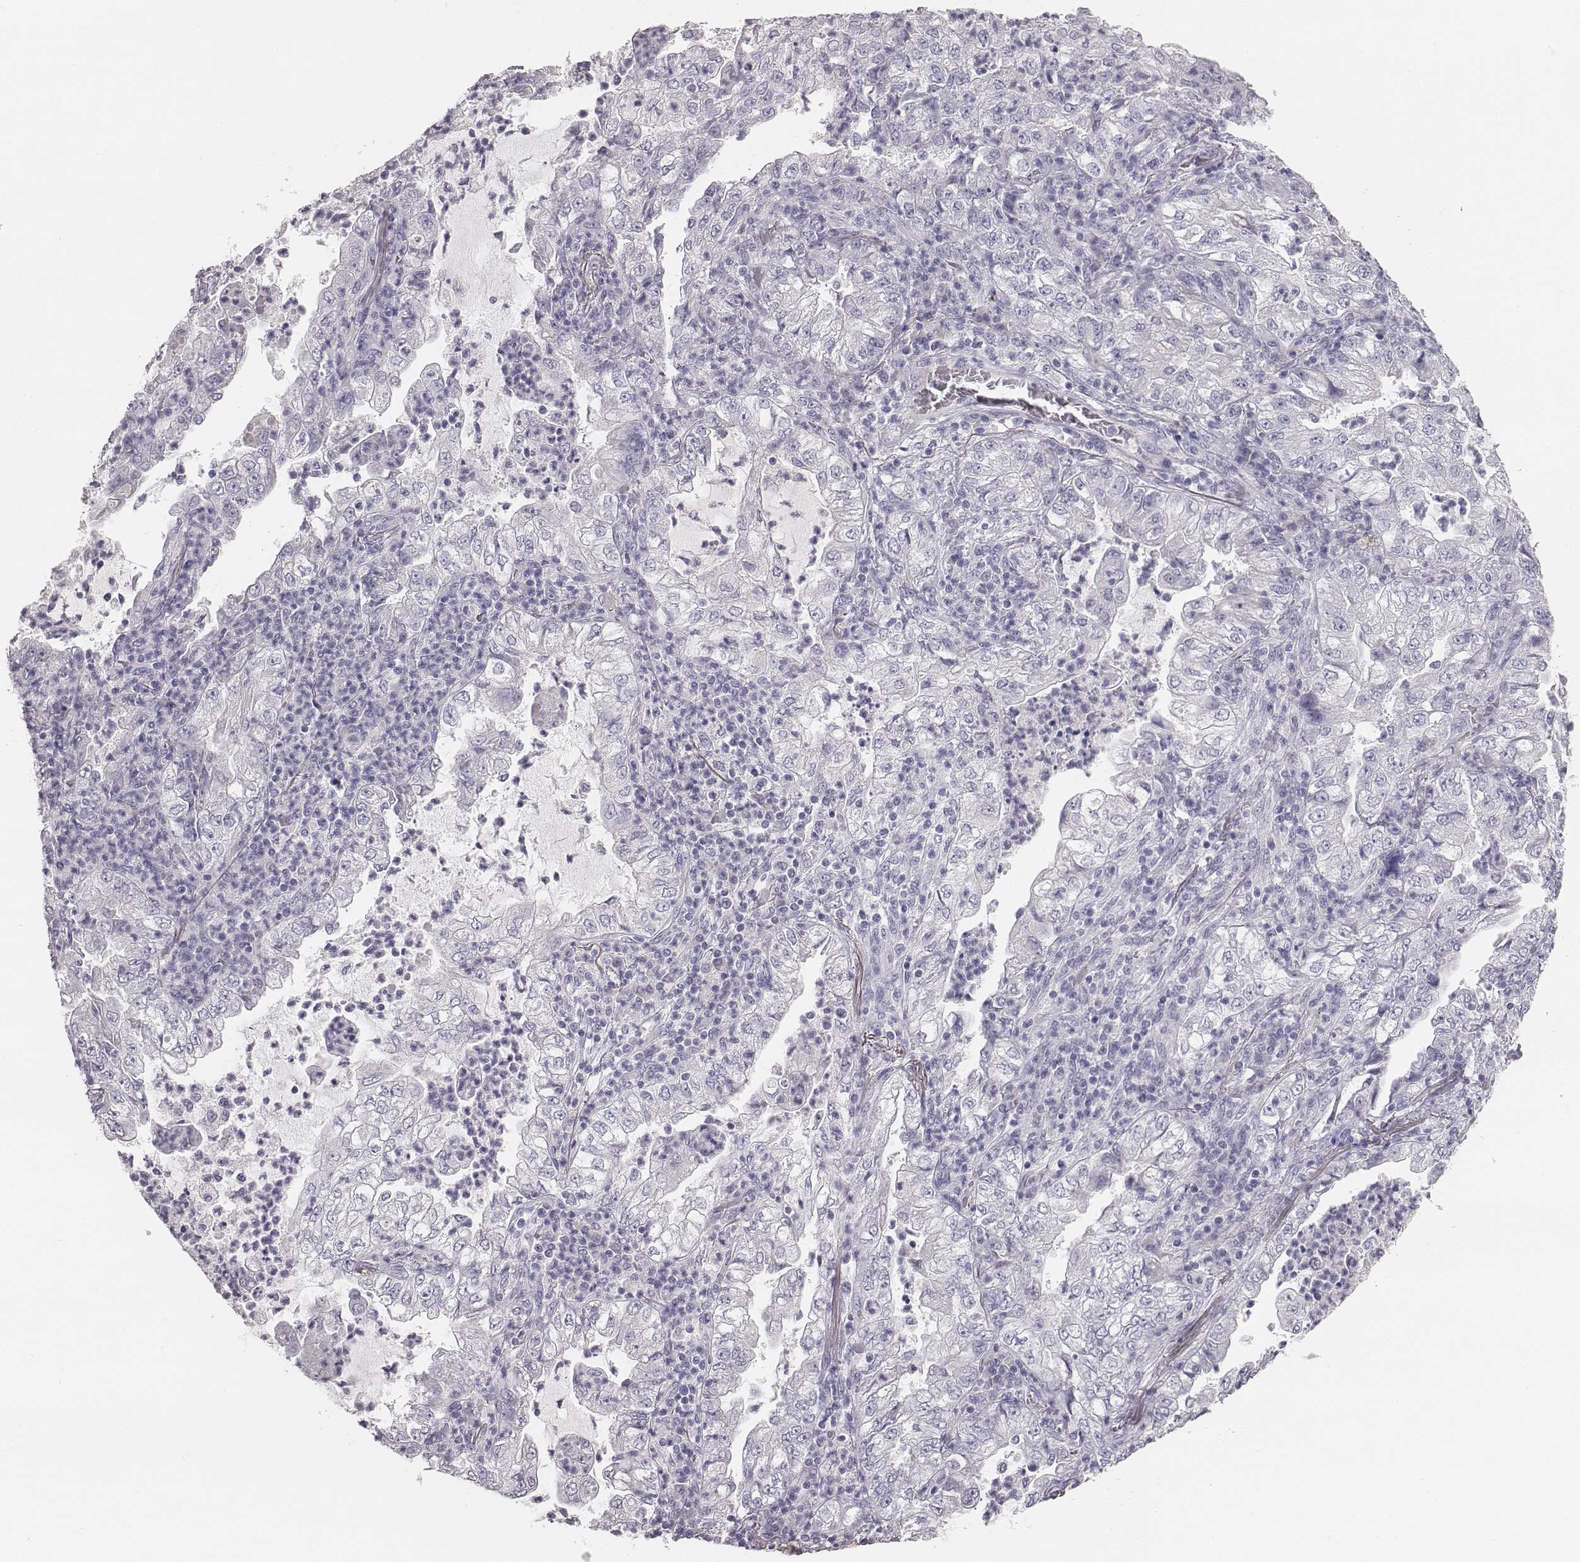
{"staining": {"intensity": "negative", "quantity": "none", "location": "none"}, "tissue": "lung cancer", "cell_type": "Tumor cells", "image_type": "cancer", "snomed": [{"axis": "morphology", "description": "Adenocarcinoma, NOS"}, {"axis": "topography", "description": "Lung"}], "caption": "Photomicrograph shows no protein positivity in tumor cells of lung adenocarcinoma tissue.", "gene": "MYH6", "patient": {"sex": "female", "age": 73}}